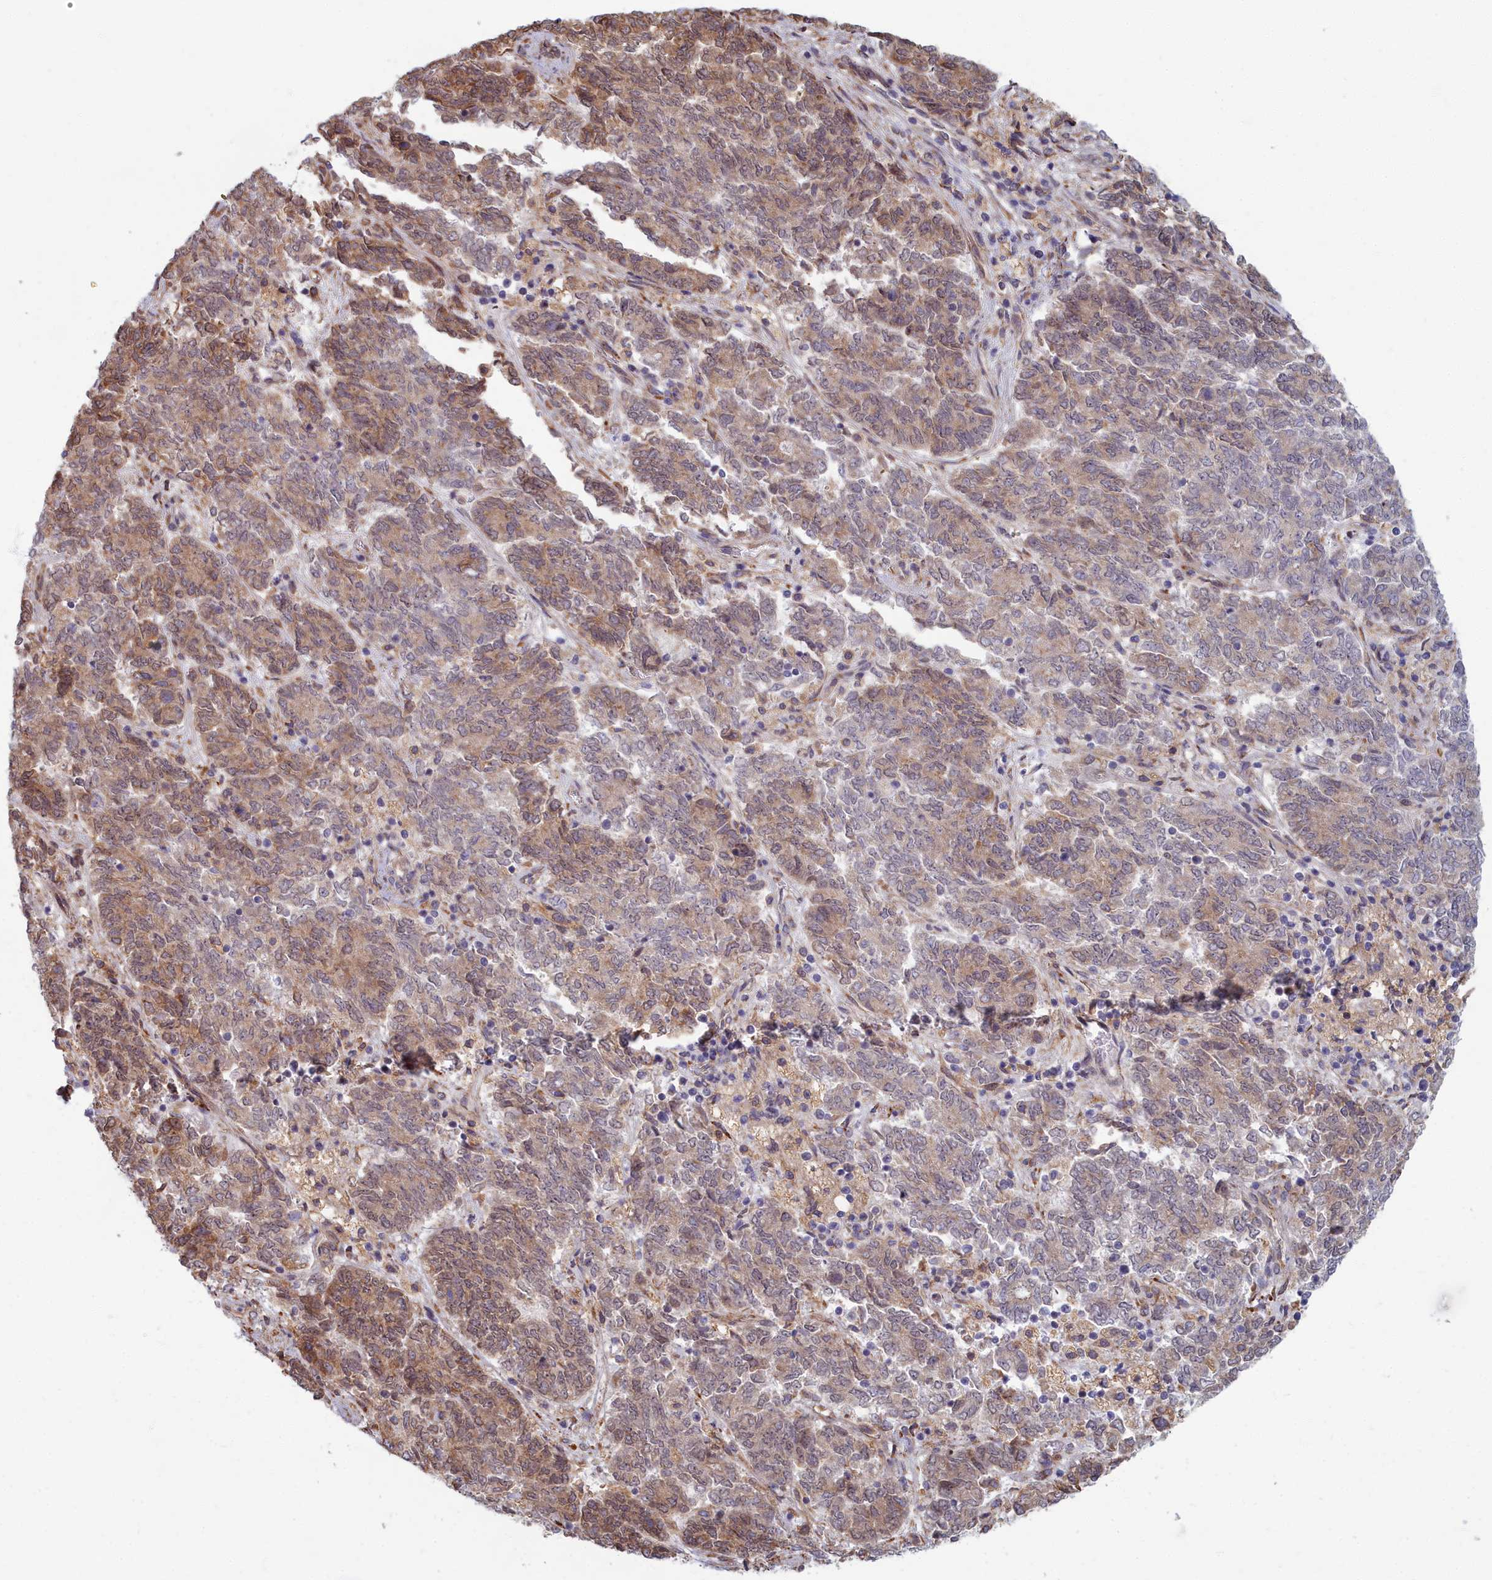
{"staining": {"intensity": "moderate", "quantity": "25%-75%", "location": "cytoplasmic/membranous,nuclear"}, "tissue": "endometrial cancer", "cell_type": "Tumor cells", "image_type": "cancer", "snomed": [{"axis": "morphology", "description": "Adenocarcinoma, NOS"}, {"axis": "topography", "description": "Endometrium"}], "caption": "Protein staining displays moderate cytoplasmic/membranous and nuclear expression in about 25%-75% of tumor cells in endometrial cancer (adenocarcinoma).", "gene": "MAK16", "patient": {"sex": "female", "age": 80}}